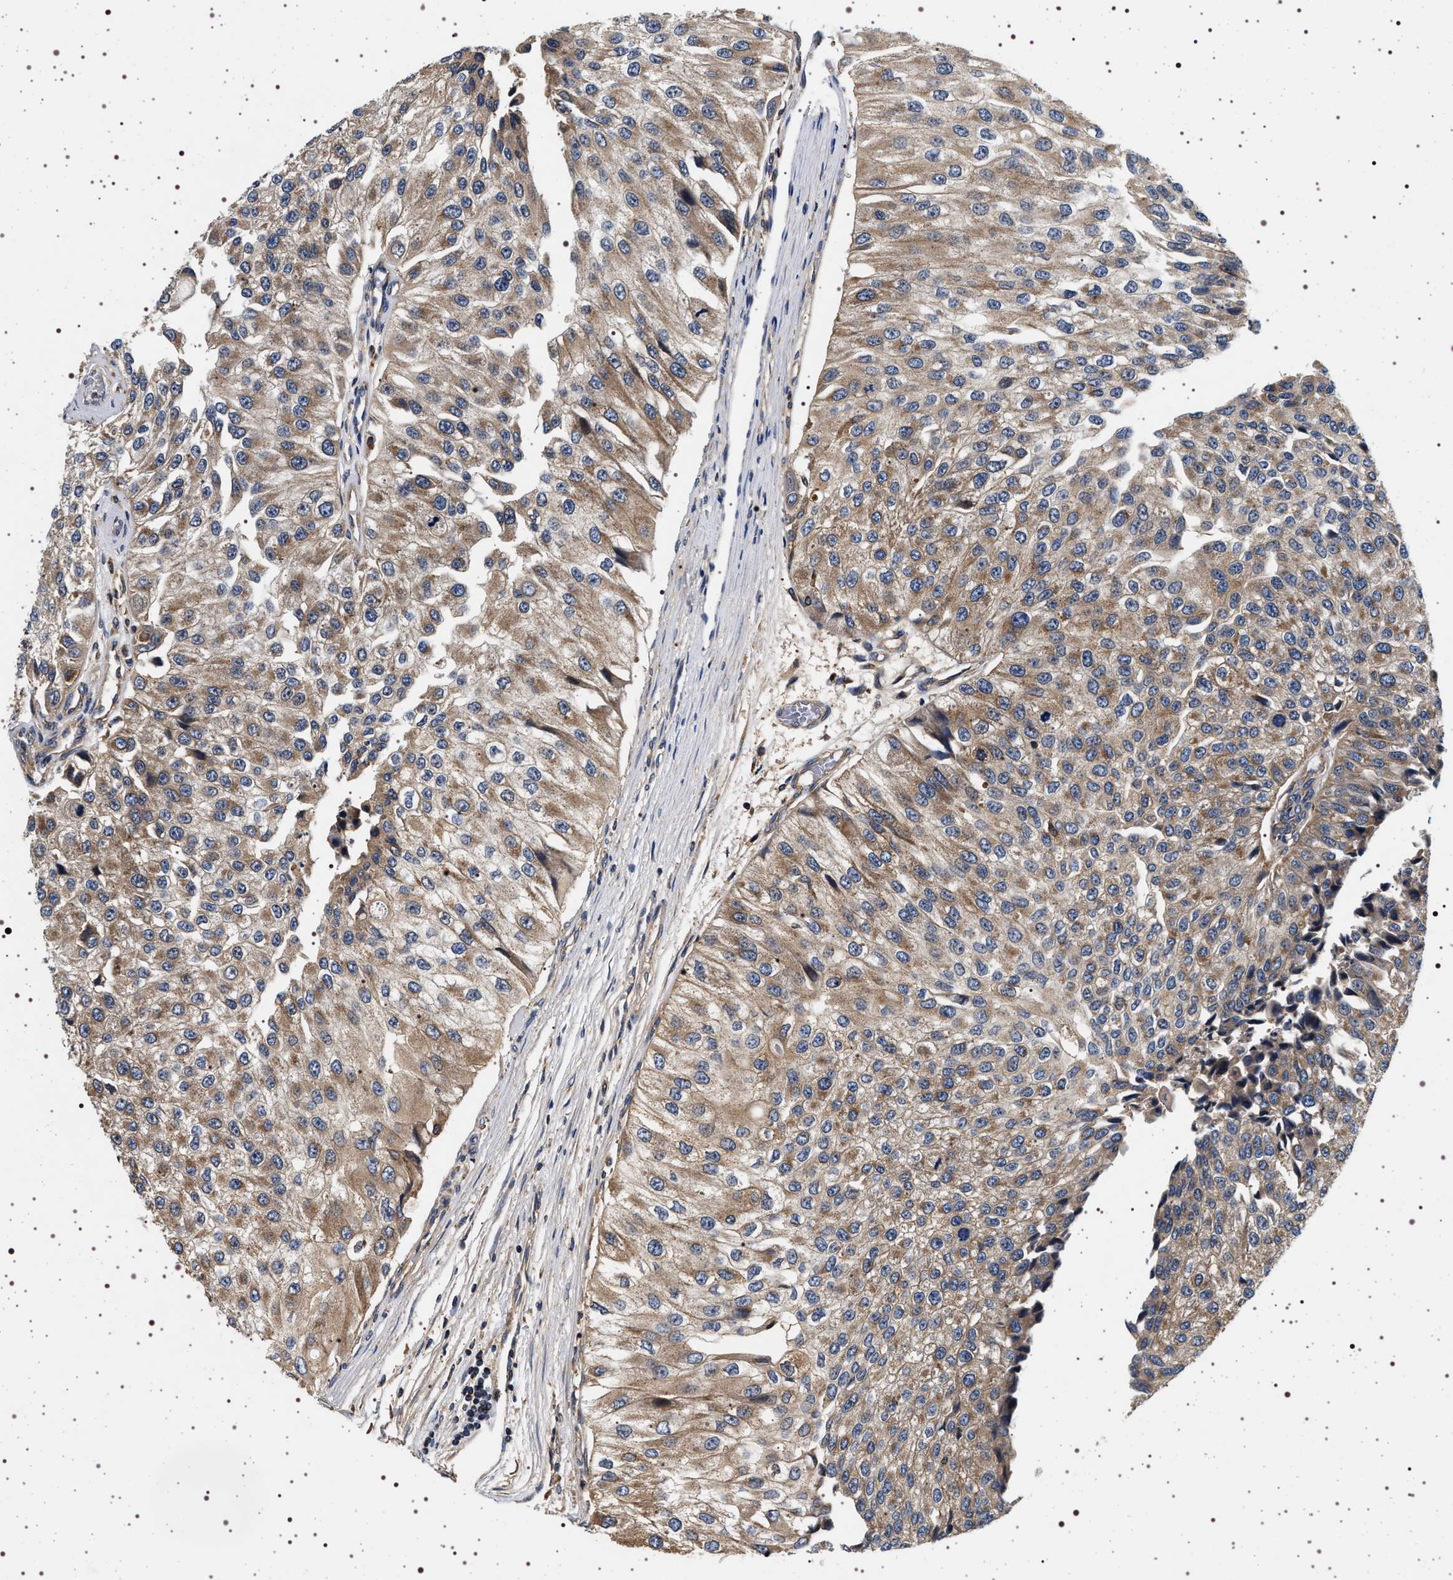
{"staining": {"intensity": "moderate", "quantity": ">75%", "location": "cytoplasmic/membranous"}, "tissue": "urothelial cancer", "cell_type": "Tumor cells", "image_type": "cancer", "snomed": [{"axis": "morphology", "description": "Urothelial carcinoma, High grade"}, {"axis": "topography", "description": "Kidney"}, {"axis": "topography", "description": "Urinary bladder"}], "caption": "Protein expression analysis of urothelial cancer shows moderate cytoplasmic/membranous positivity in about >75% of tumor cells.", "gene": "DCBLD2", "patient": {"sex": "male", "age": 77}}